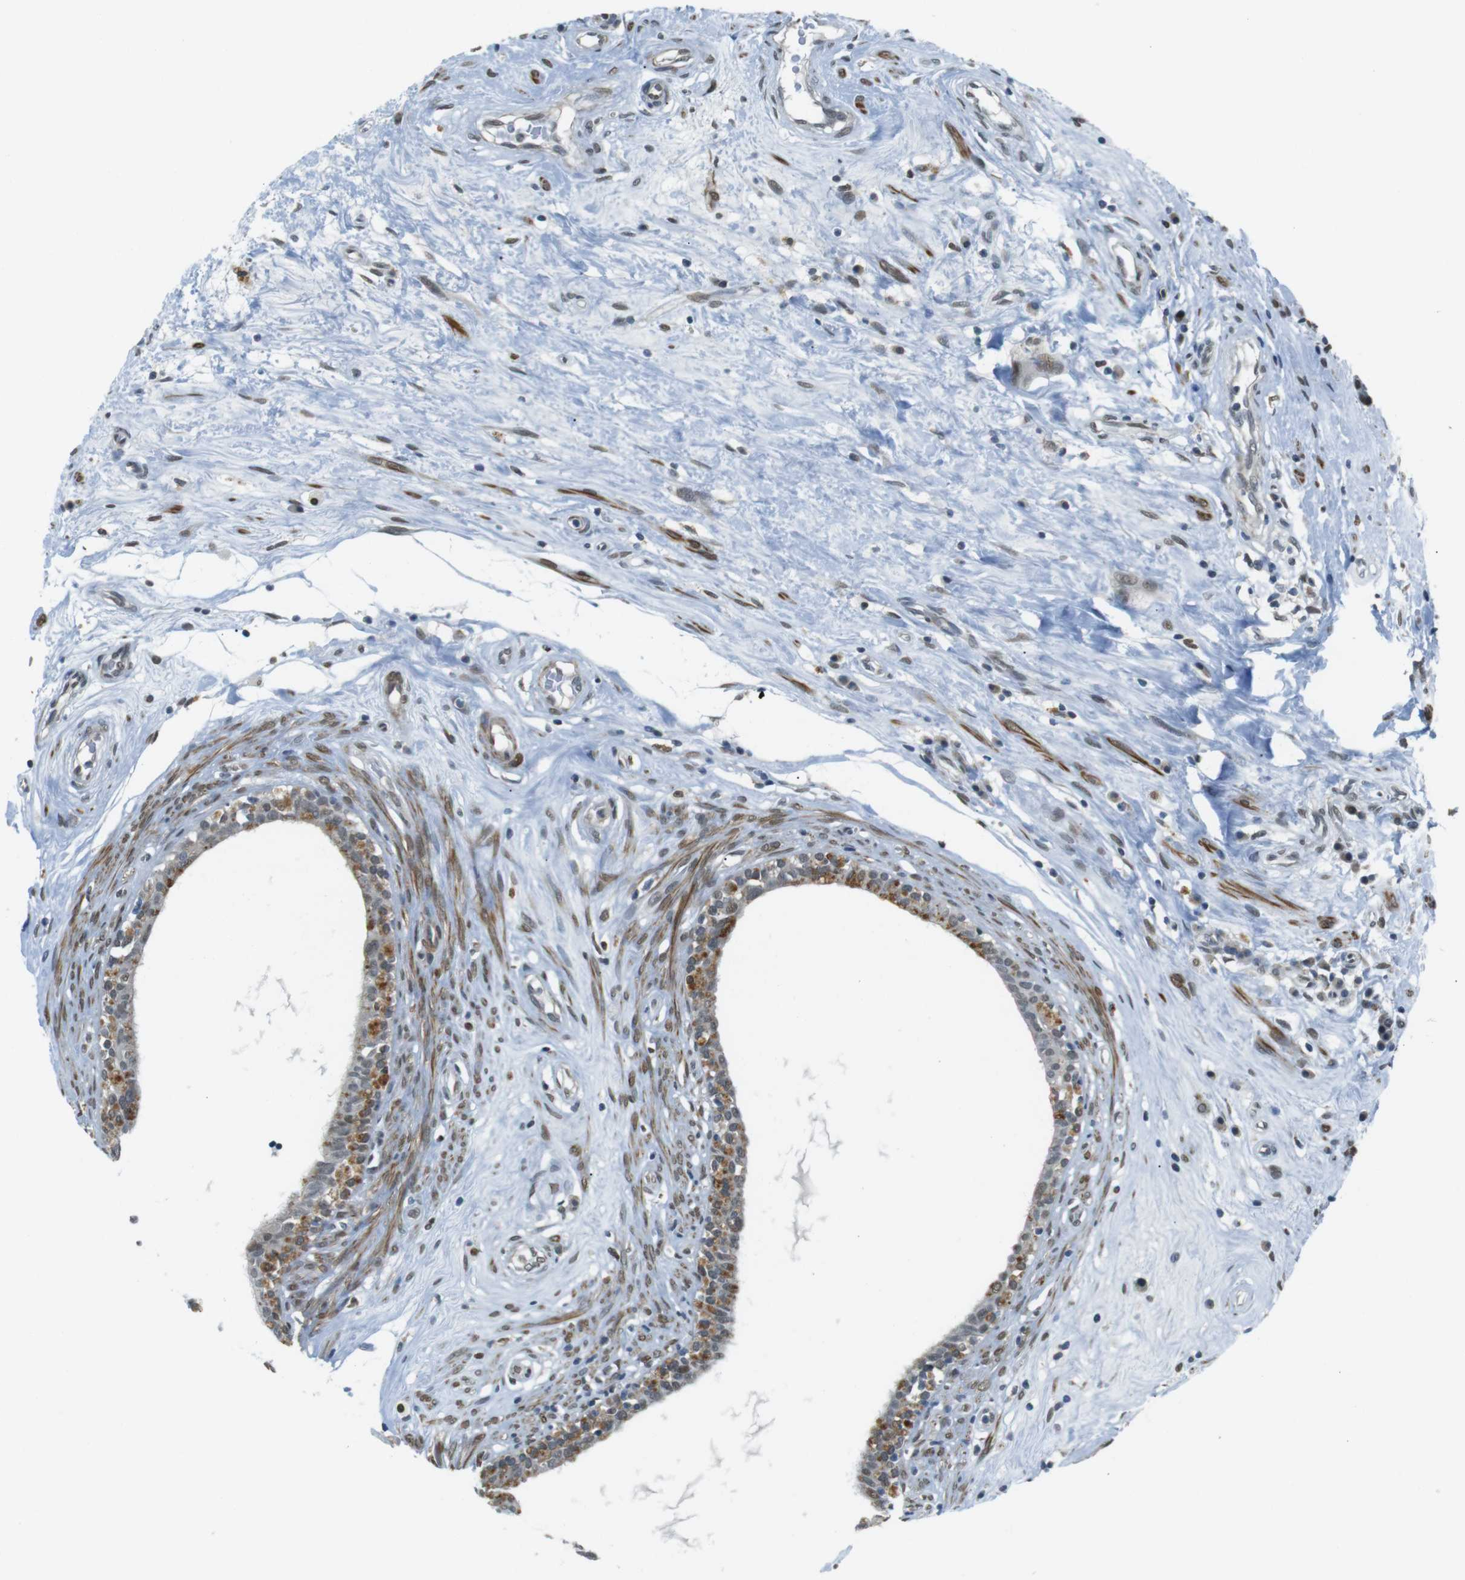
{"staining": {"intensity": "moderate", "quantity": "25%-75%", "location": "cytoplasmic/membranous,nuclear"}, "tissue": "epididymis", "cell_type": "Glandular cells", "image_type": "normal", "snomed": [{"axis": "morphology", "description": "Normal tissue, NOS"}, {"axis": "morphology", "description": "Inflammation, NOS"}, {"axis": "topography", "description": "Epididymis"}], "caption": "Moderate cytoplasmic/membranous,nuclear staining for a protein is appreciated in about 25%-75% of glandular cells of unremarkable epididymis using immunohistochemistry (IHC).", "gene": "USP7", "patient": {"sex": "male", "age": 84}}